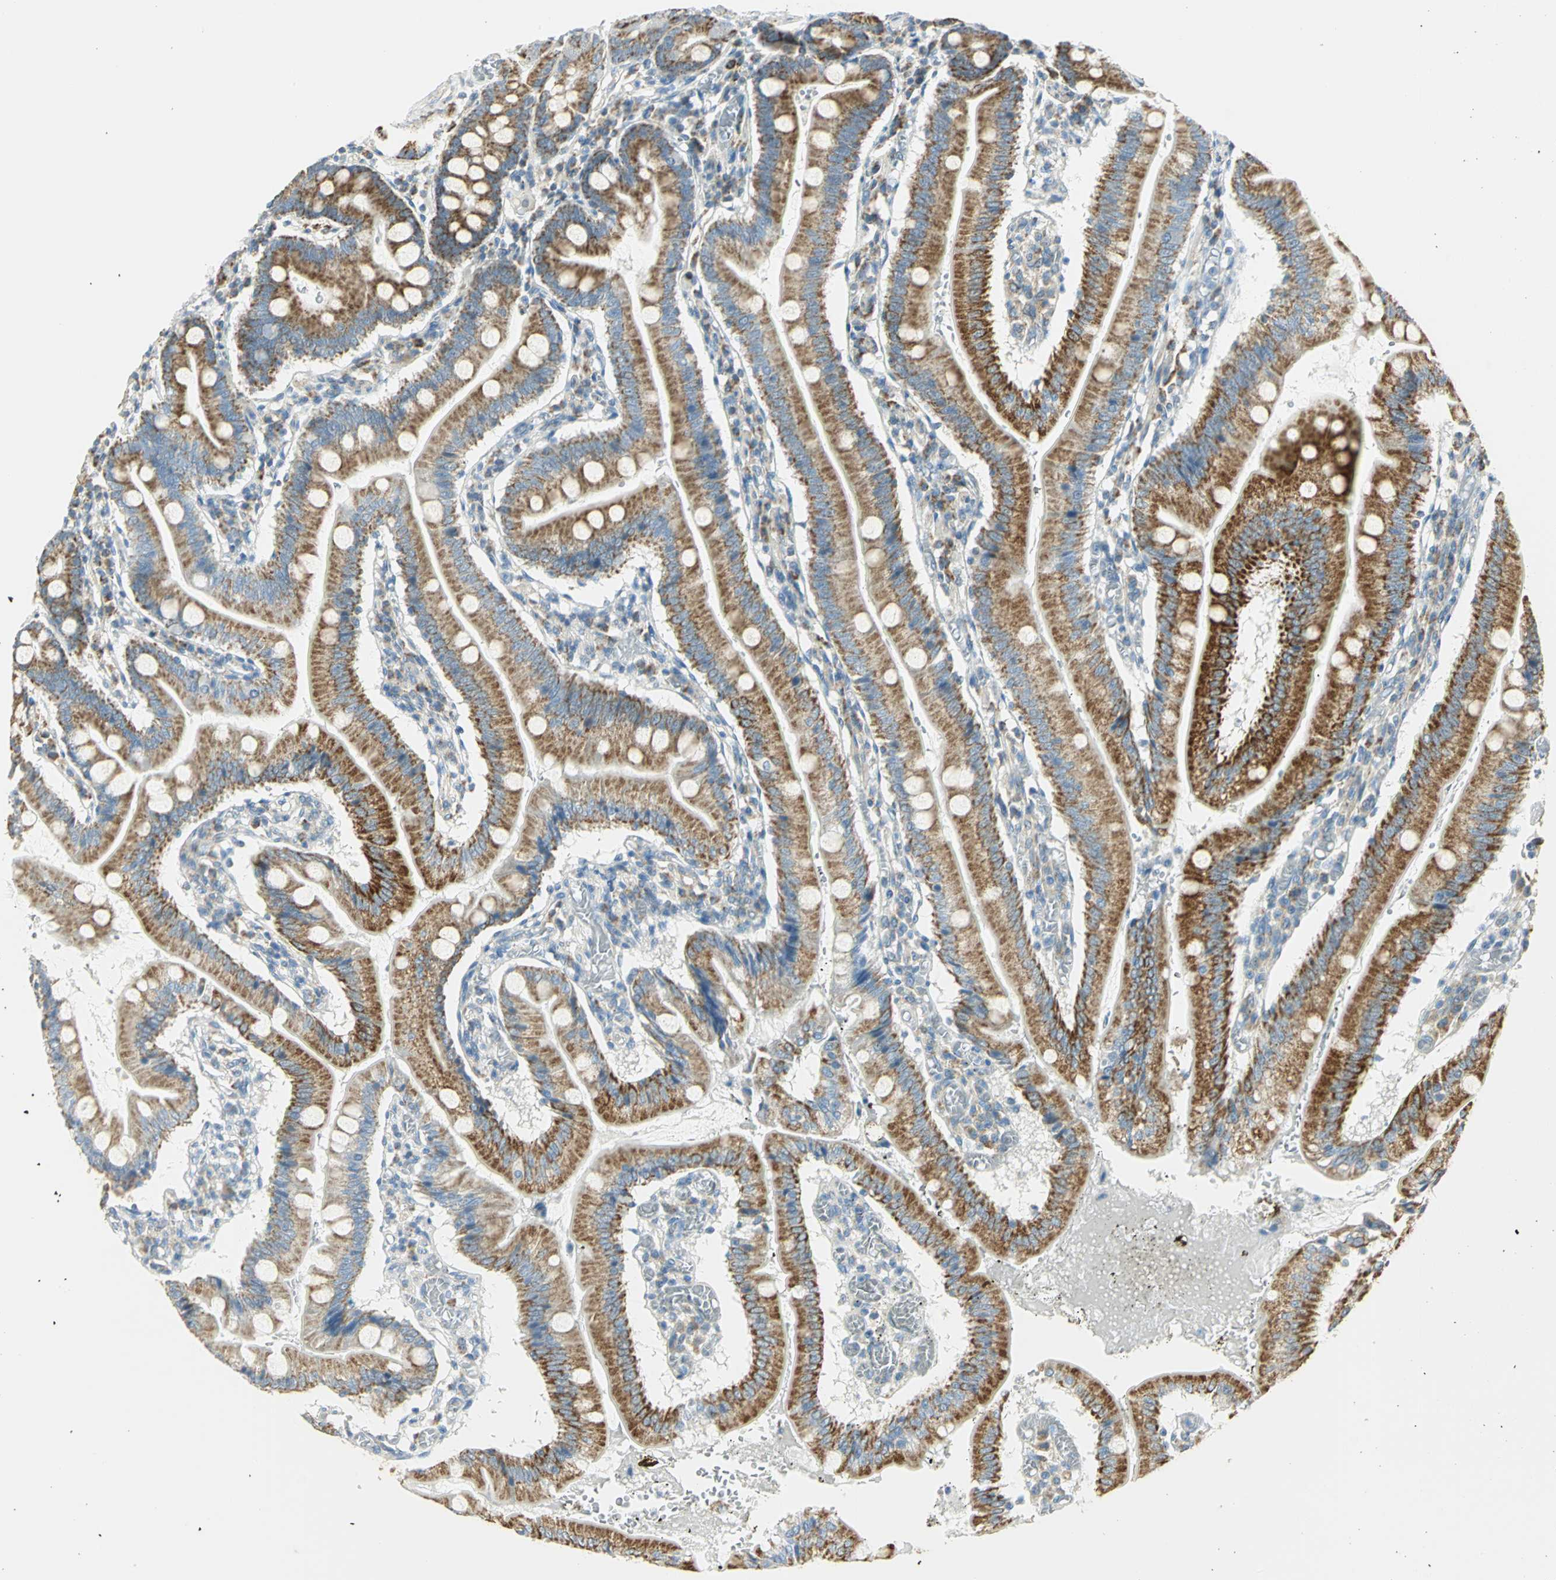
{"staining": {"intensity": "moderate", "quantity": "25%-75%", "location": "cytoplasmic/membranous"}, "tissue": "small intestine", "cell_type": "Glandular cells", "image_type": "normal", "snomed": [{"axis": "morphology", "description": "Normal tissue, NOS"}, {"axis": "topography", "description": "Small intestine"}], "caption": "Approximately 25%-75% of glandular cells in unremarkable human small intestine exhibit moderate cytoplasmic/membranous protein staining as visualized by brown immunohistochemical staining.", "gene": "NTRK1", "patient": {"sex": "male", "age": 71}}